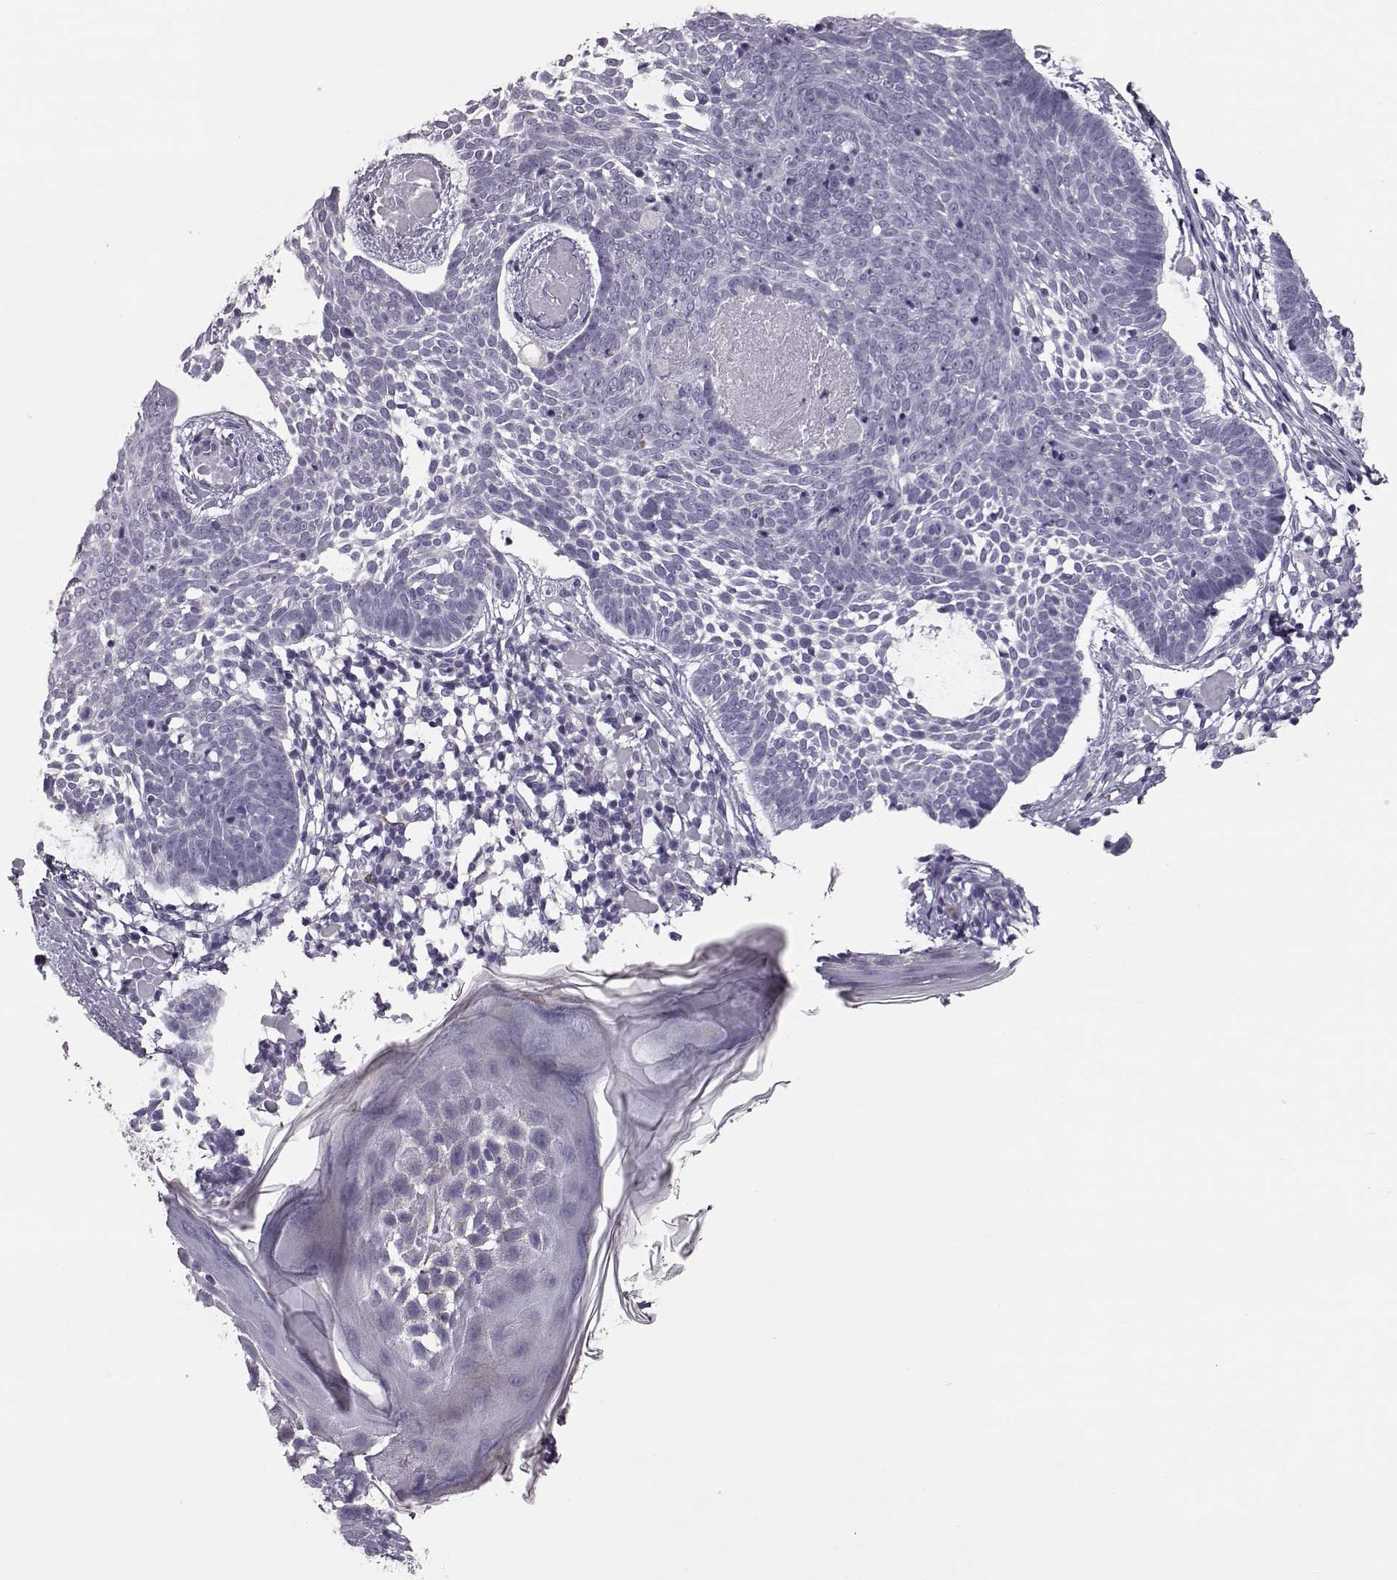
{"staining": {"intensity": "negative", "quantity": "none", "location": "none"}, "tissue": "skin cancer", "cell_type": "Tumor cells", "image_type": "cancer", "snomed": [{"axis": "morphology", "description": "Basal cell carcinoma"}, {"axis": "topography", "description": "Skin"}], "caption": "An immunohistochemistry (IHC) photomicrograph of skin cancer (basal cell carcinoma) is shown. There is no staining in tumor cells of skin cancer (basal cell carcinoma).", "gene": "CCL19", "patient": {"sex": "male", "age": 85}}